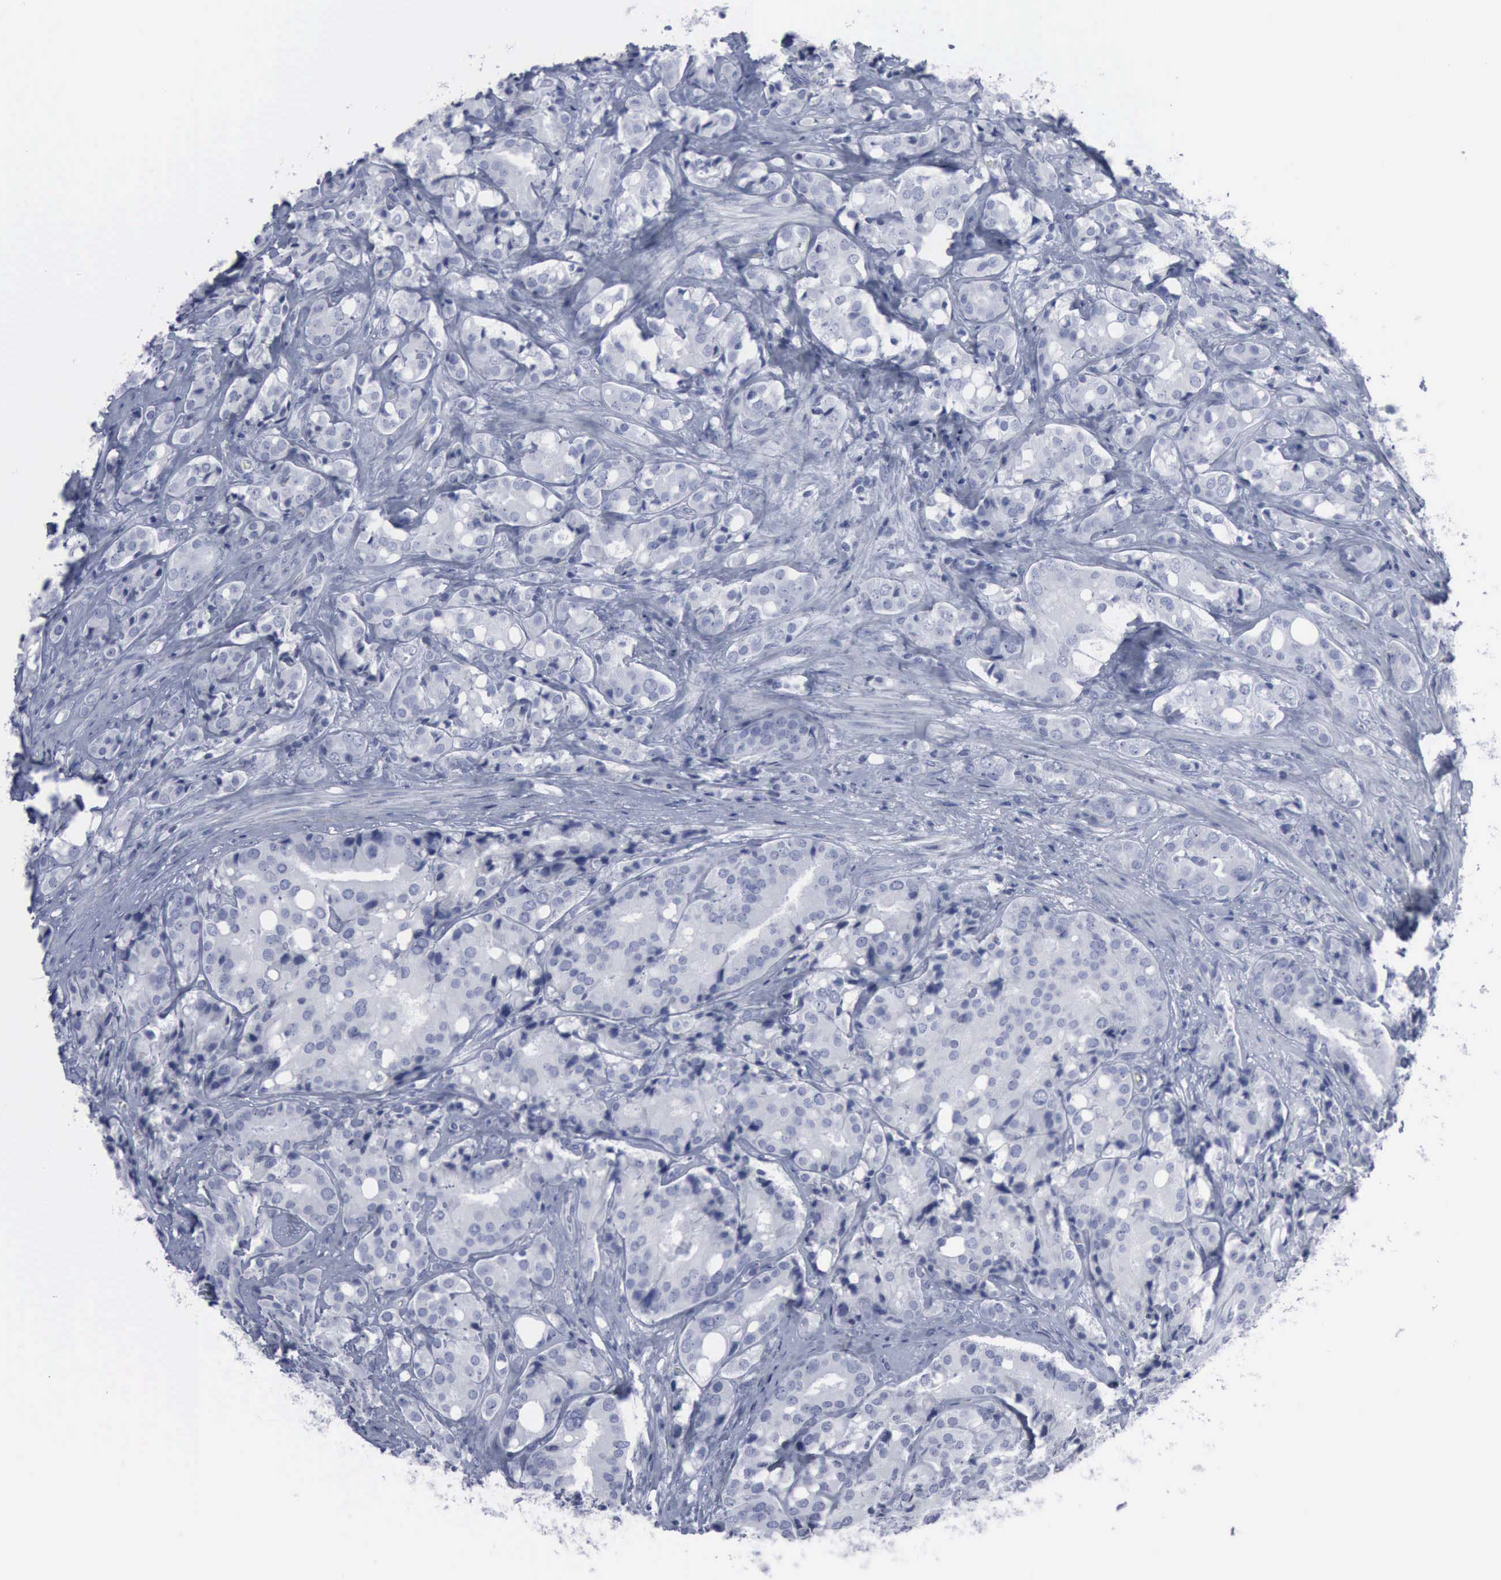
{"staining": {"intensity": "negative", "quantity": "none", "location": "none"}, "tissue": "prostate cancer", "cell_type": "Tumor cells", "image_type": "cancer", "snomed": [{"axis": "morphology", "description": "Adenocarcinoma, High grade"}, {"axis": "topography", "description": "Prostate"}], "caption": "Immunohistochemistry of human prostate cancer reveals no staining in tumor cells.", "gene": "VCAM1", "patient": {"sex": "male", "age": 68}}